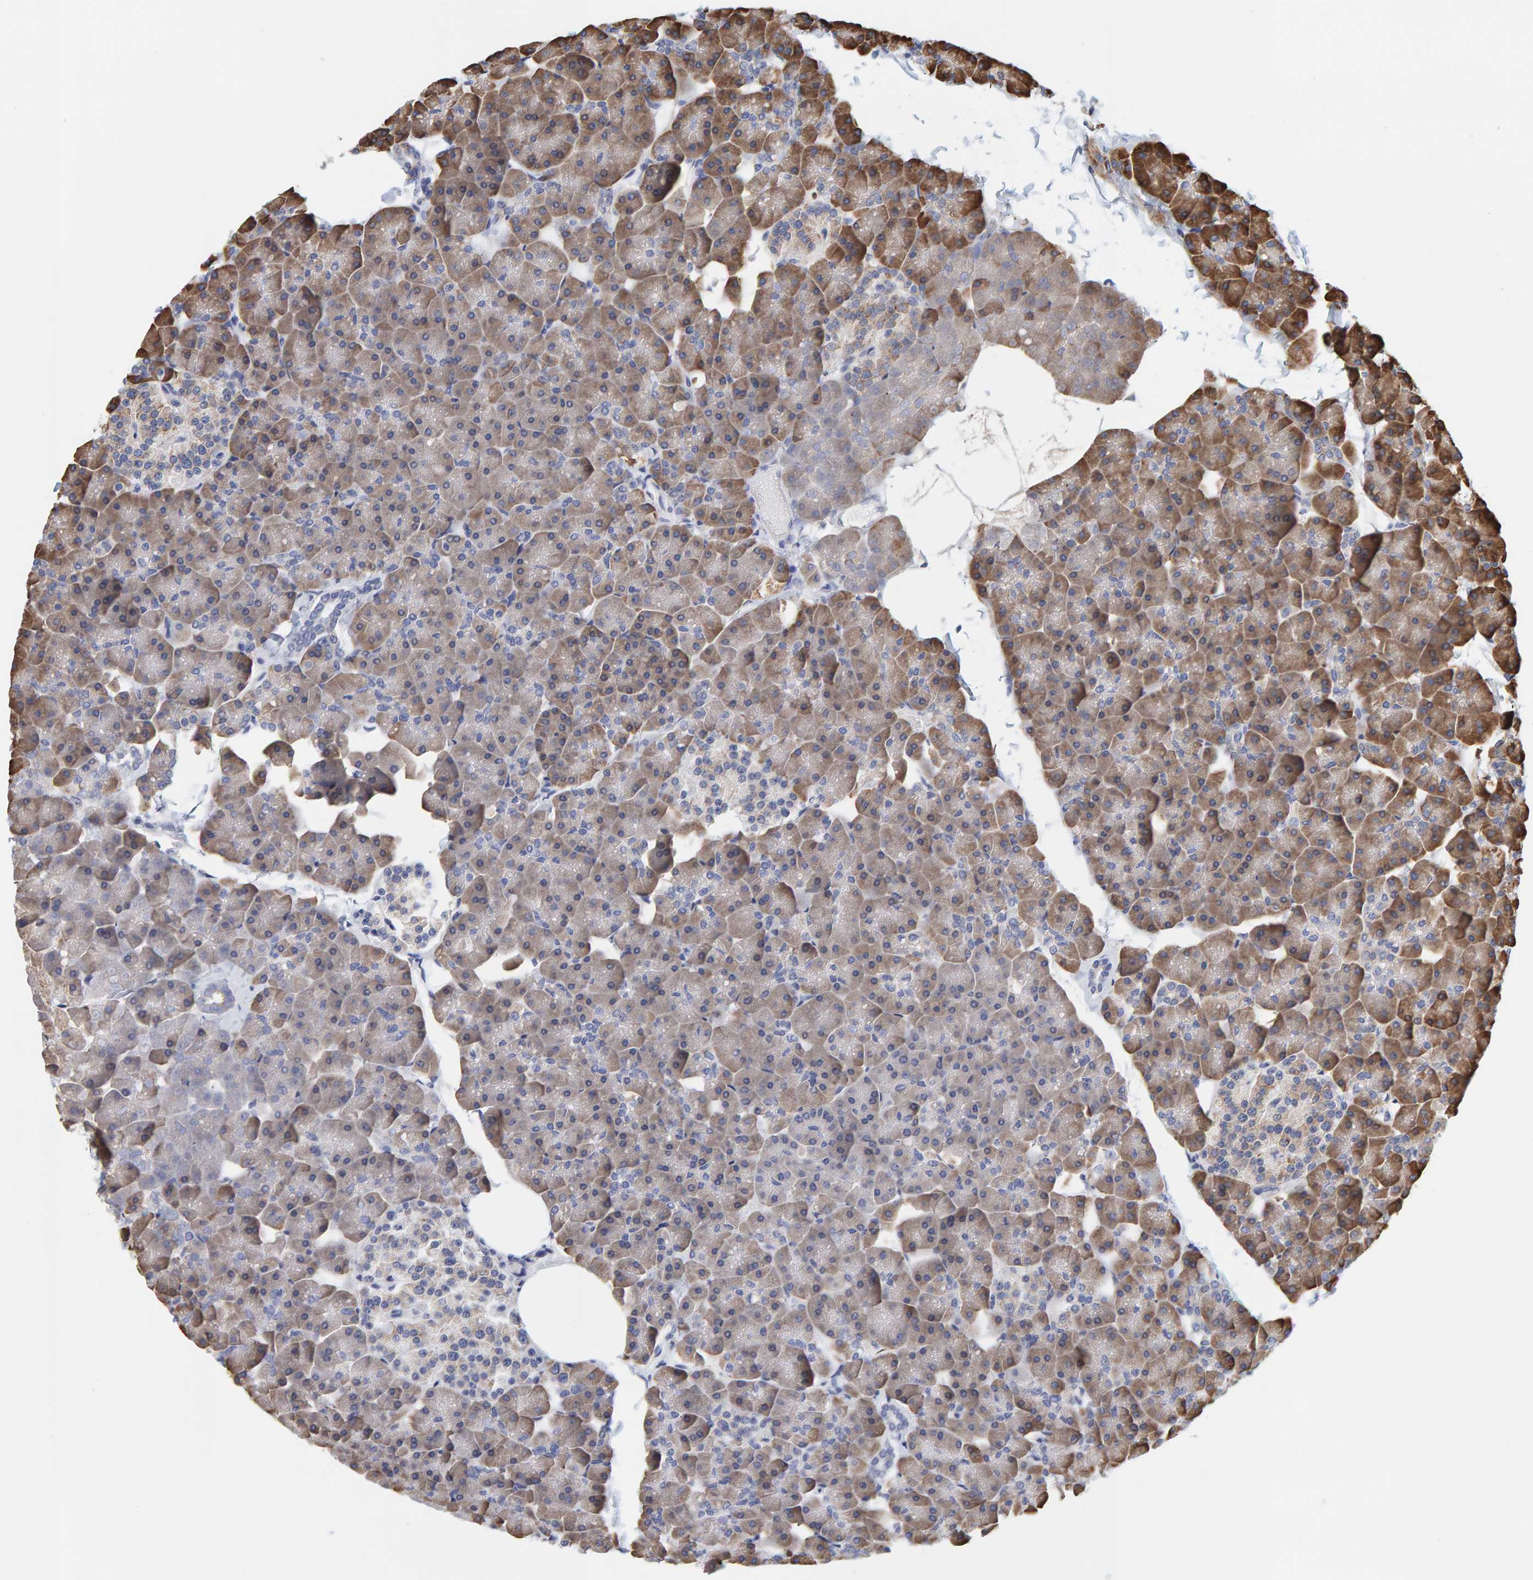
{"staining": {"intensity": "moderate", "quantity": "25%-75%", "location": "cytoplasmic/membranous"}, "tissue": "pancreas", "cell_type": "Exocrine glandular cells", "image_type": "normal", "snomed": [{"axis": "morphology", "description": "Normal tissue, NOS"}, {"axis": "topography", "description": "Pancreas"}], "caption": "Immunohistochemical staining of normal pancreas reveals 25%-75% levels of moderate cytoplasmic/membranous protein expression in approximately 25%-75% of exocrine glandular cells.", "gene": "SGPL1", "patient": {"sex": "male", "age": 35}}